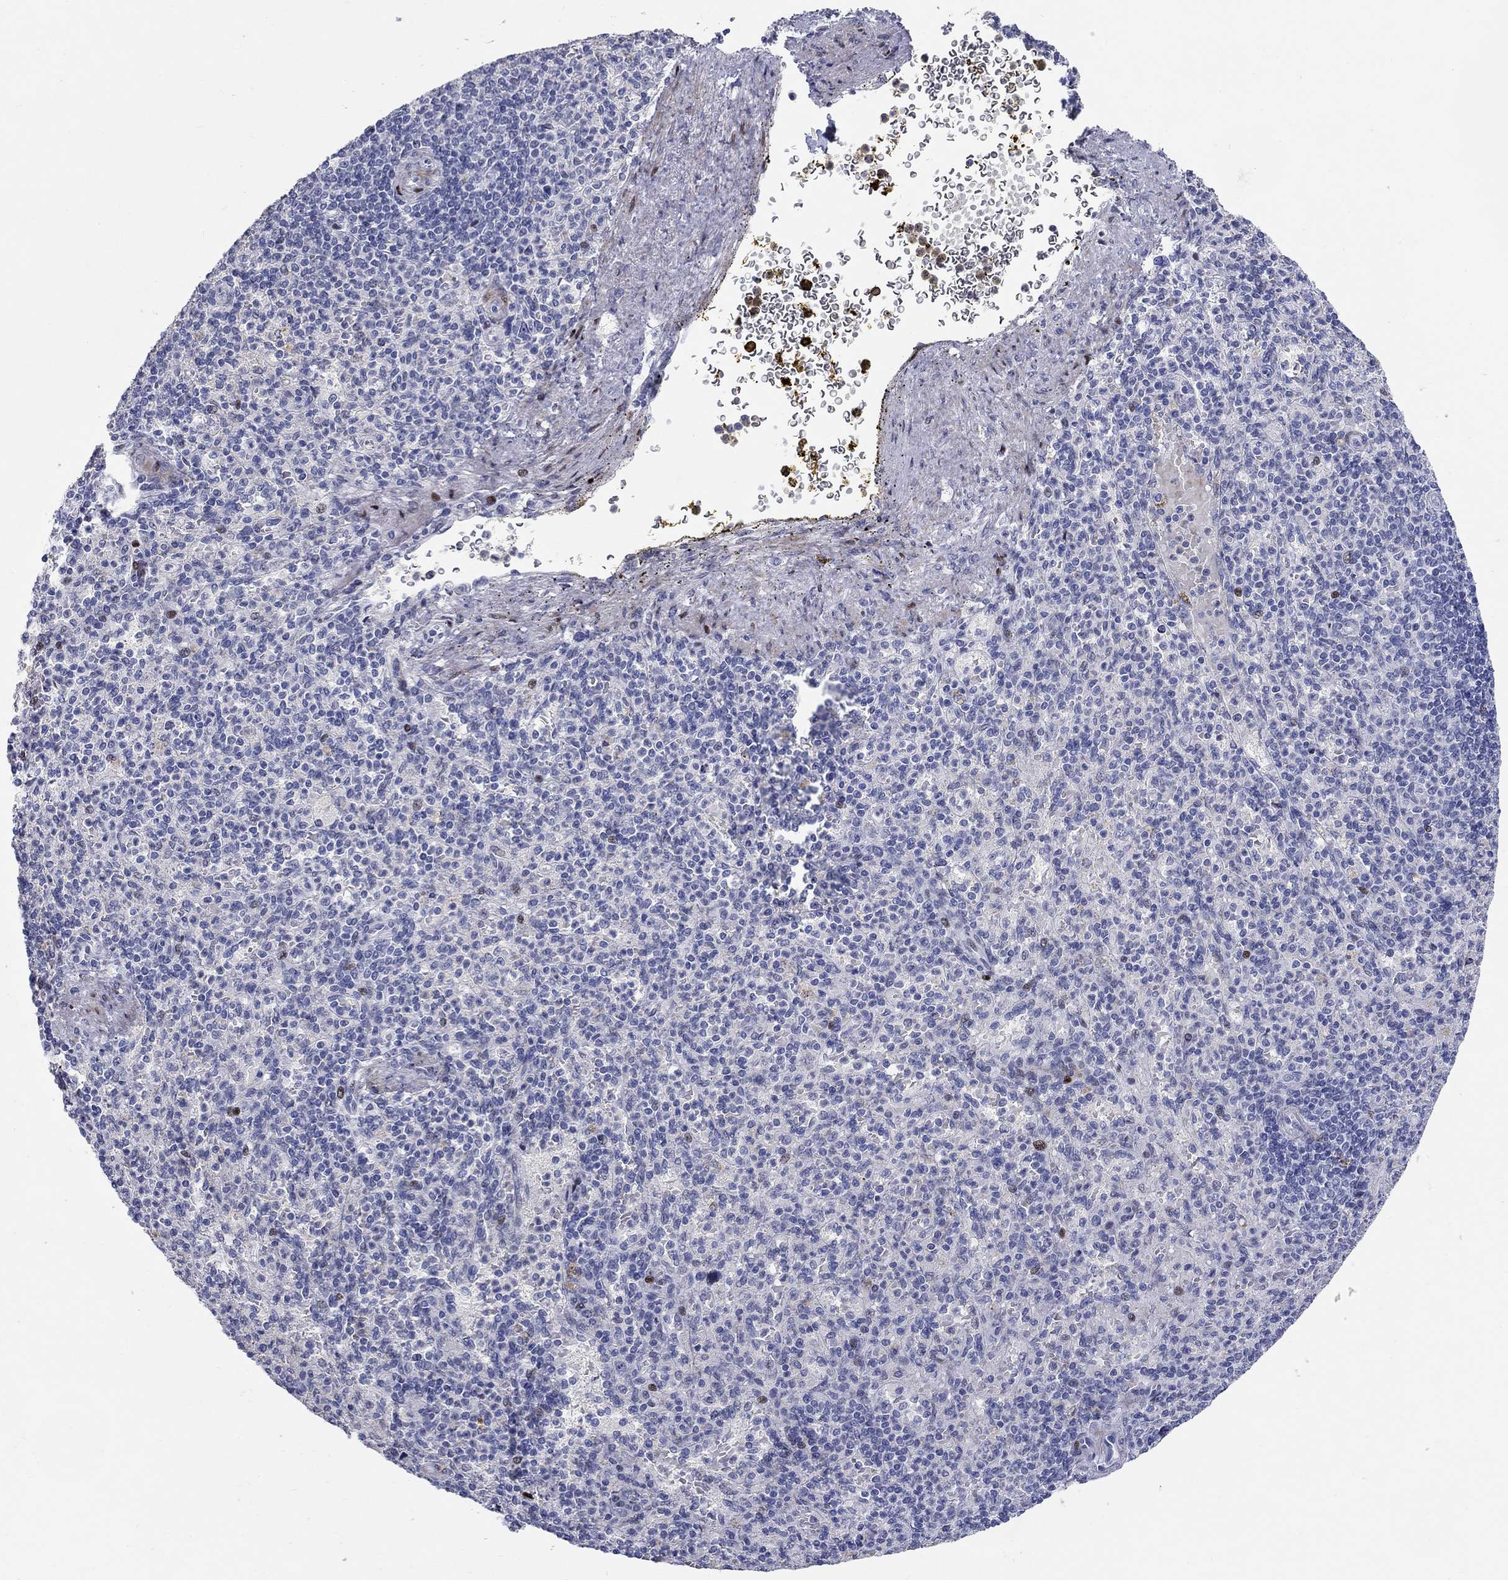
{"staining": {"intensity": "negative", "quantity": "none", "location": "none"}, "tissue": "spleen", "cell_type": "Cells in red pulp", "image_type": "normal", "snomed": [{"axis": "morphology", "description": "Normal tissue, NOS"}, {"axis": "topography", "description": "Spleen"}], "caption": "This histopathology image is of normal spleen stained with immunohistochemistry (IHC) to label a protein in brown with the nuclei are counter-stained blue. There is no staining in cells in red pulp.", "gene": "RAPGEF5", "patient": {"sex": "female", "age": 74}}